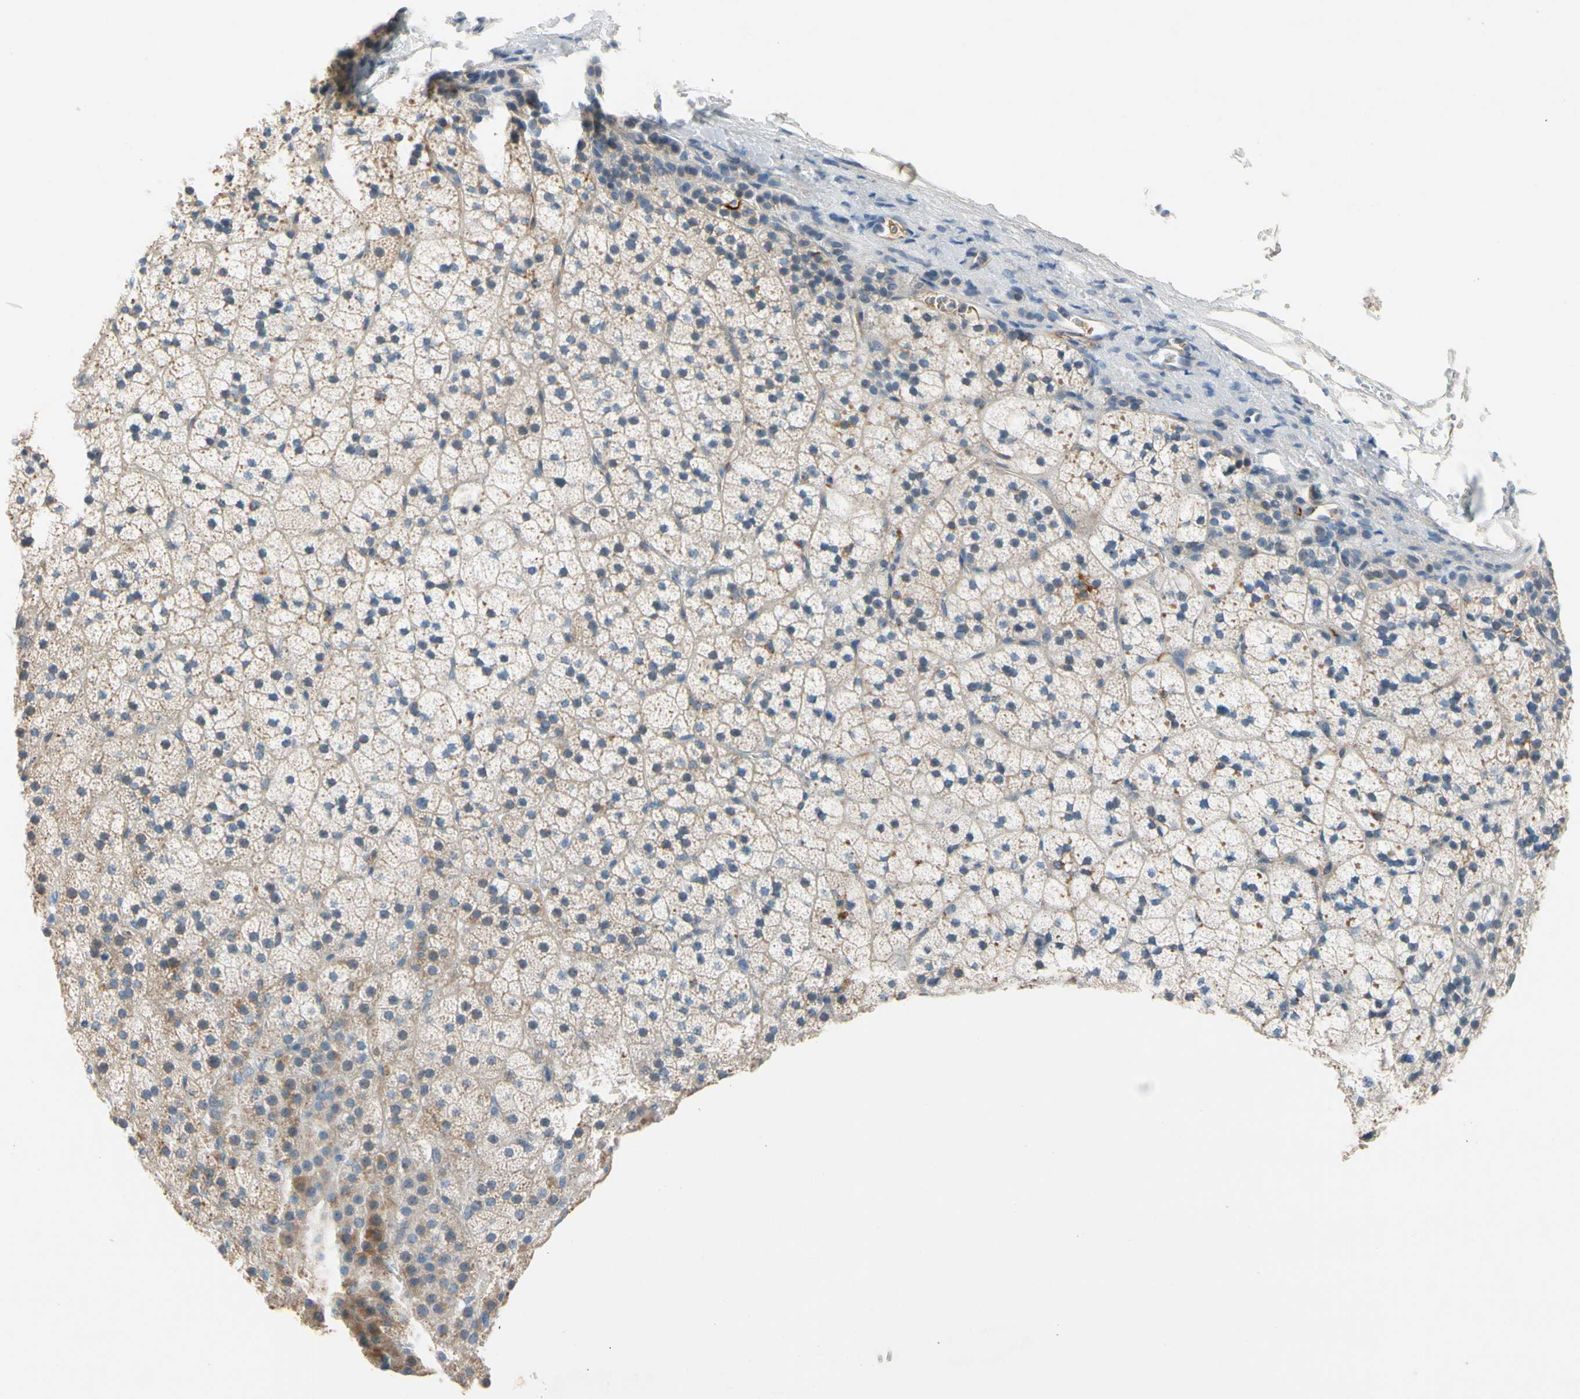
{"staining": {"intensity": "weak", "quantity": "<25%", "location": "cytoplasmic/membranous"}, "tissue": "adrenal gland", "cell_type": "Glandular cells", "image_type": "normal", "snomed": [{"axis": "morphology", "description": "Normal tissue, NOS"}, {"axis": "topography", "description": "Adrenal gland"}], "caption": "Immunohistochemical staining of normal adrenal gland demonstrates no significant staining in glandular cells.", "gene": "CNDP1", "patient": {"sex": "male", "age": 35}}